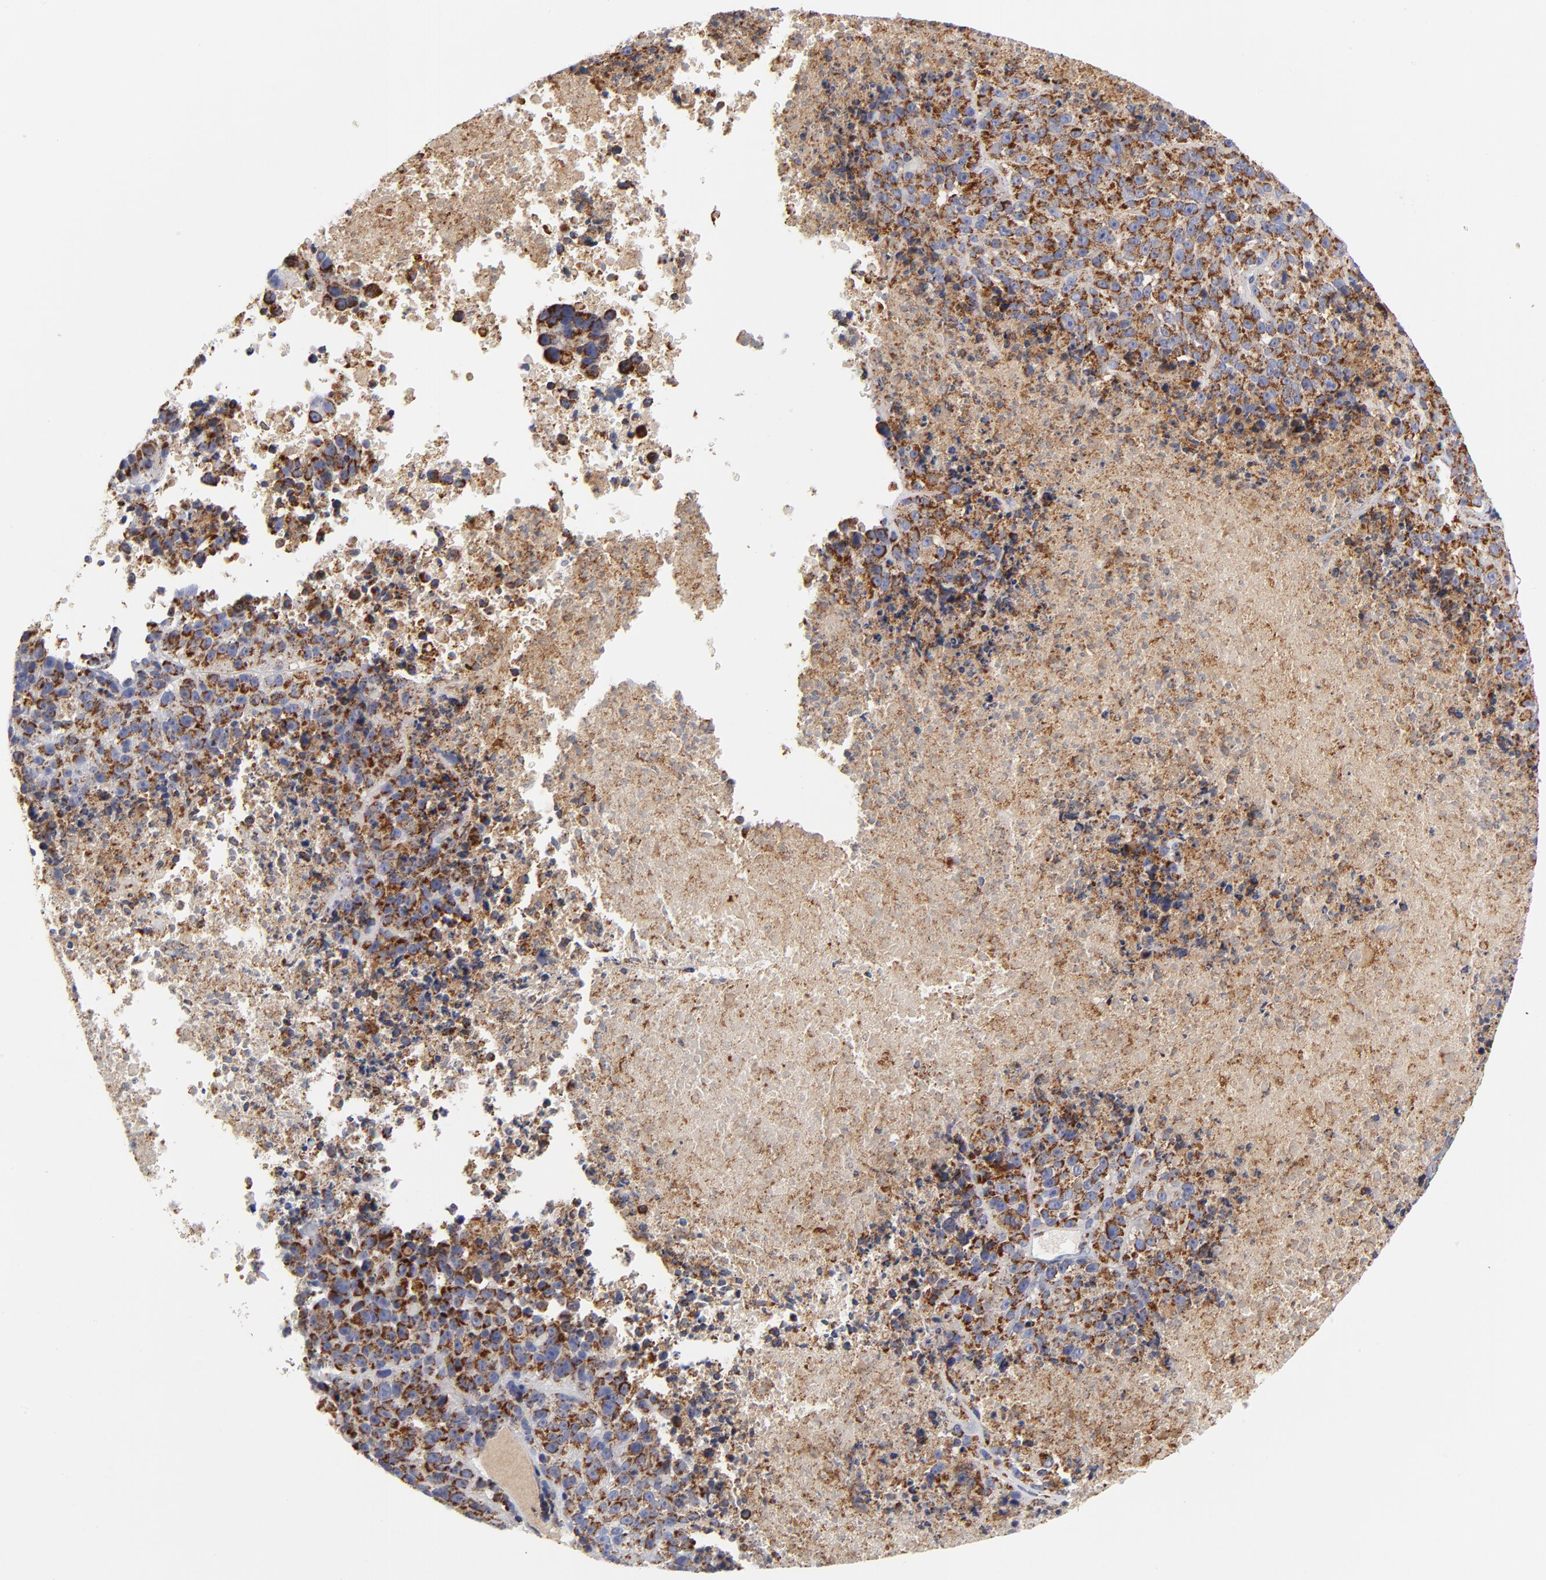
{"staining": {"intensity": "strong", "quantity": ">75%", "location": "cytoplasmic/membranous"}, "tissue": "melanoma", "cell_type": "Tumor cells", "image_type": "cancer", "snomed": [{"axis": "morphology", "description": "Malignant melanoma, Metastatic site"}, {"axis": "topography", "description": "Cerebral cortex"}], "caption": "The image reveals staining of malignant melanoma (metastatic site), revealing strong cytoplasmic/membranous protein staining (brown color) within tumor cells. Using DAB (brown) and hematoxylin (blue) stains, captured at high magnification using brightfield microscopy.", "gene": "ECHS1", "patient": {"sex": "female", "age": 52}}